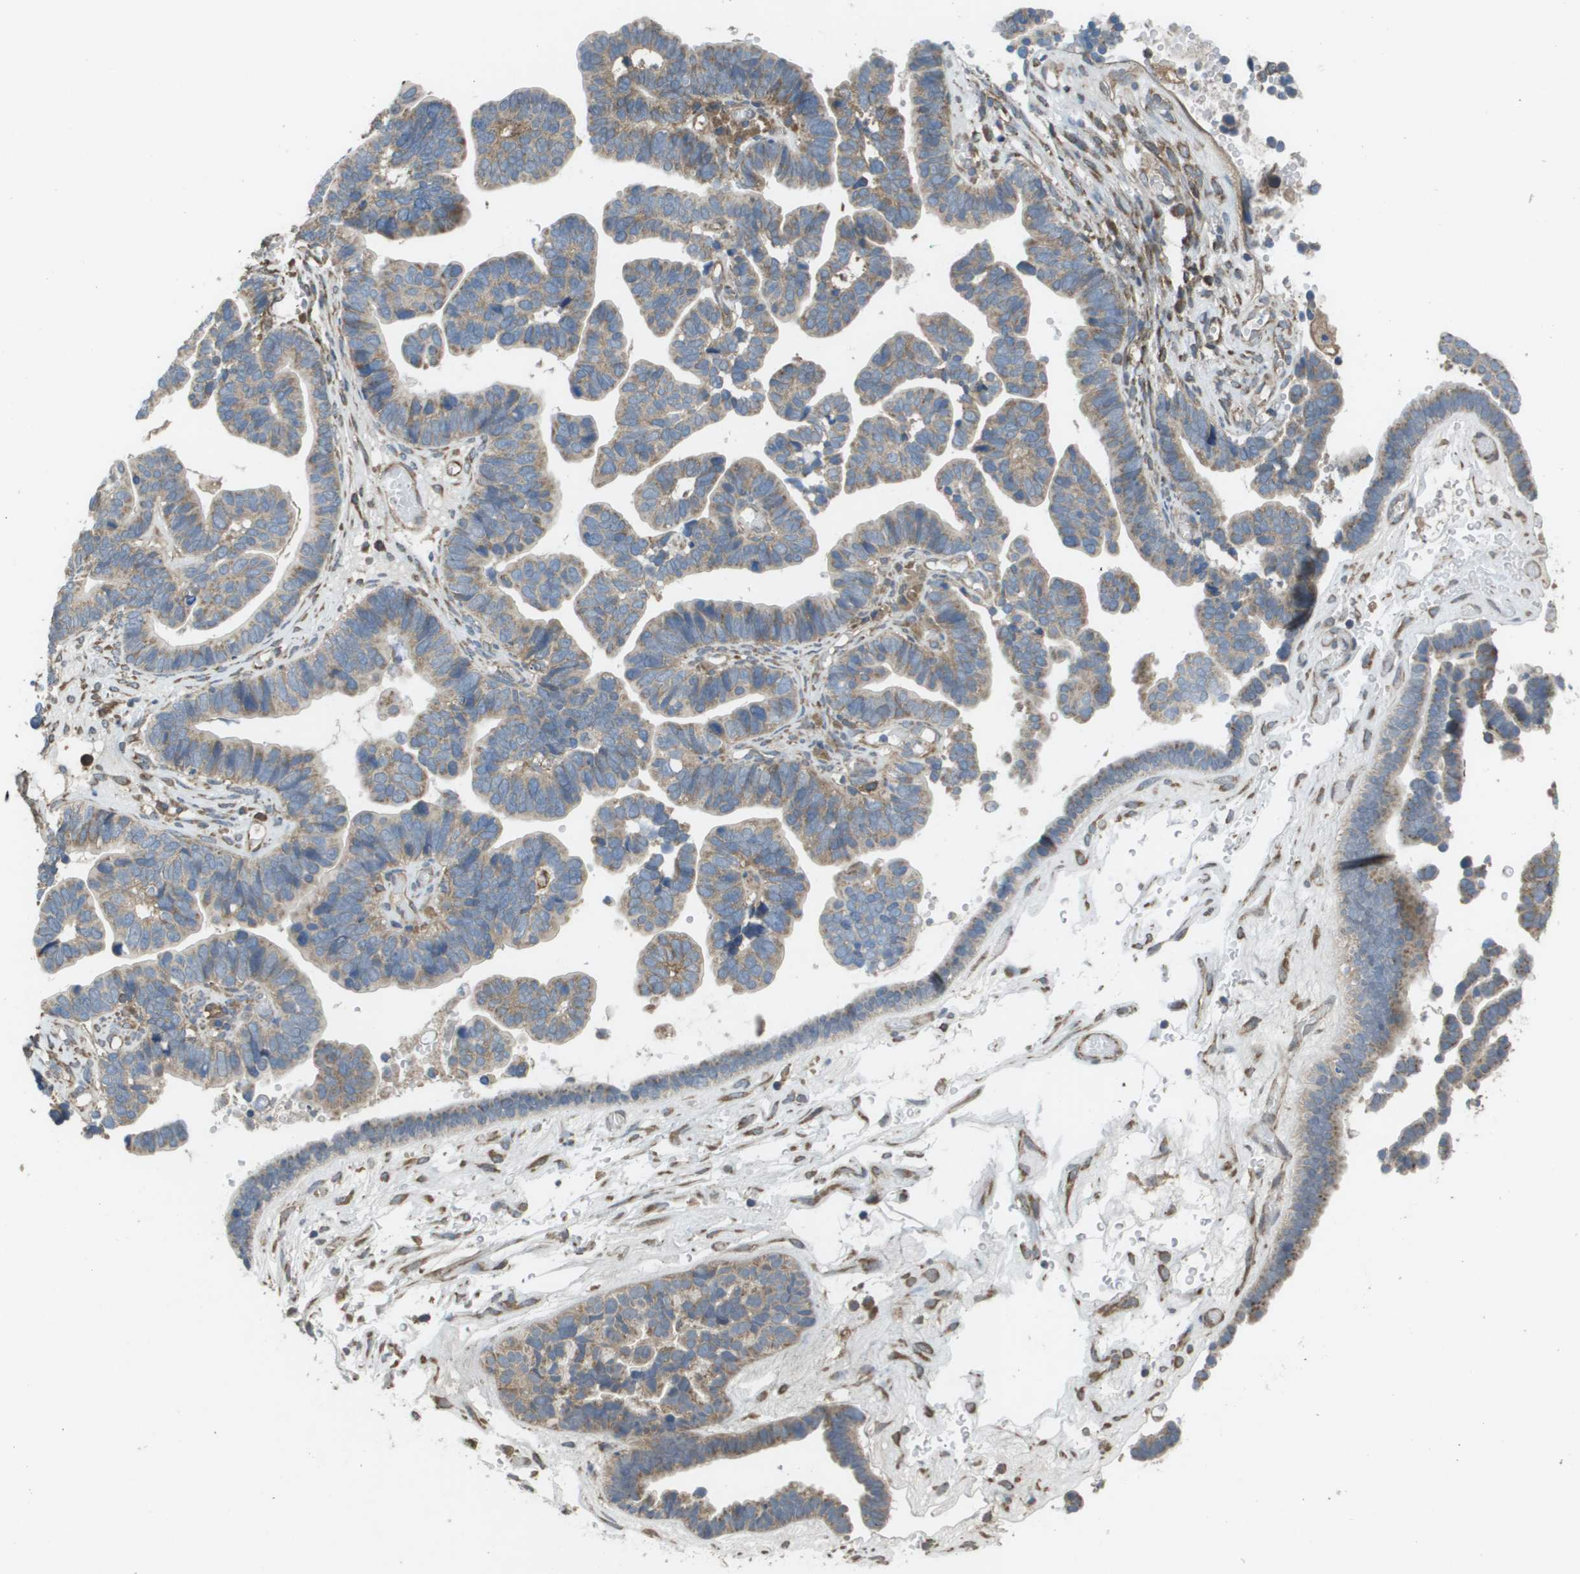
{"staining": {"intensity": "weak", "quantity": ">75%", "location": "cytoplasmic/membranous"}, "tissue": "ovarian cancer", "cell_type": "Tumor cells", "image_type": "cancer", "snomed": [{"axis": "morphology", "description": "Cystadenocarcinoma, serous, NOS"}, {"axis": "topography", "description": "Ovary"}], "caption": "Ovarian cancer (serous cystadenocarcinoma) tissue exhibits weak cytoplasmic/membranous positivity in about >75% of tumor cells, visualized by immunohistochemistry.", "gene": "CLCN2", "patient": {"sex": "female", "age": 56}}